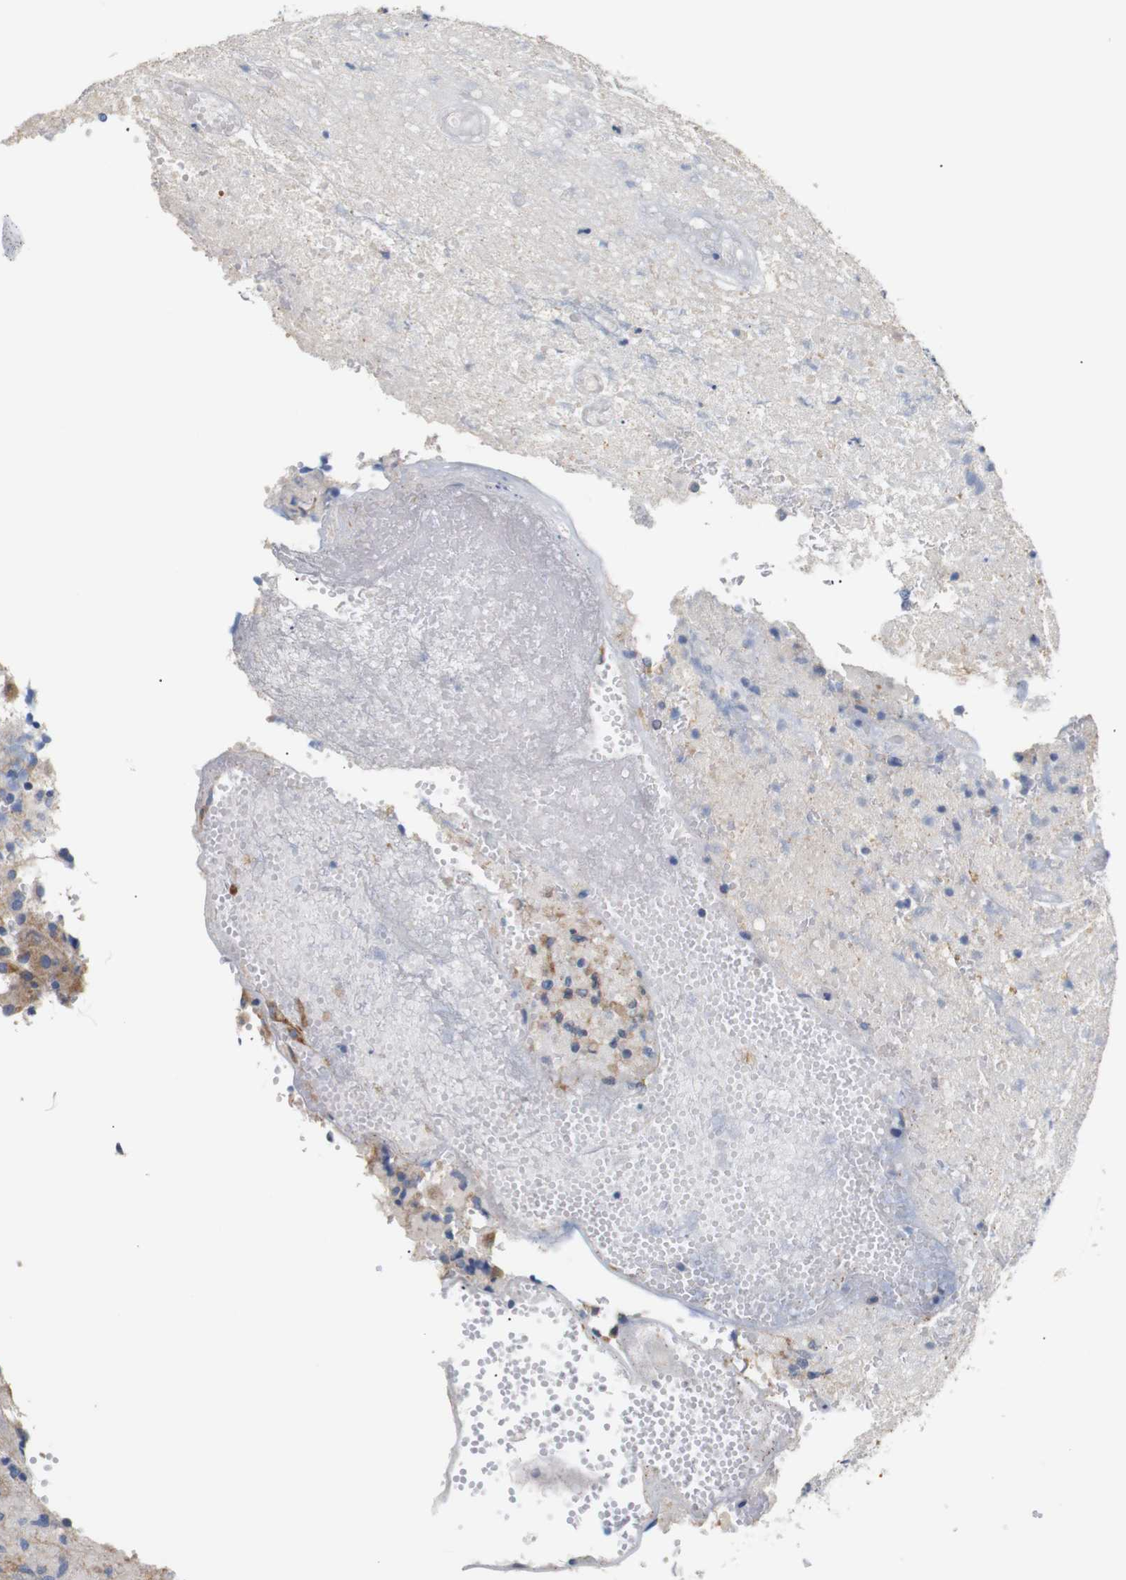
{"staining": {"intensity": "moderate", "quantity": ">75%", "location": "cytoplasmic/membranous"}, "tissue": "glioma", "cell_type": "Tumor cells", "image_type": "cancer", "snomed": [{"axis": "morphology", "description": "Glioma, malignant, High grade"}, {"axis": "topography", "description": "Brain"}], "caption": "Approximately >75% of tumor cells in glioma reveal moderate cytoplasmic/membranous protein staining as visualized by brown immunohistochemical staining.", "gene": "TRIM5", "patient": {"sex": "male", "age": 71}}